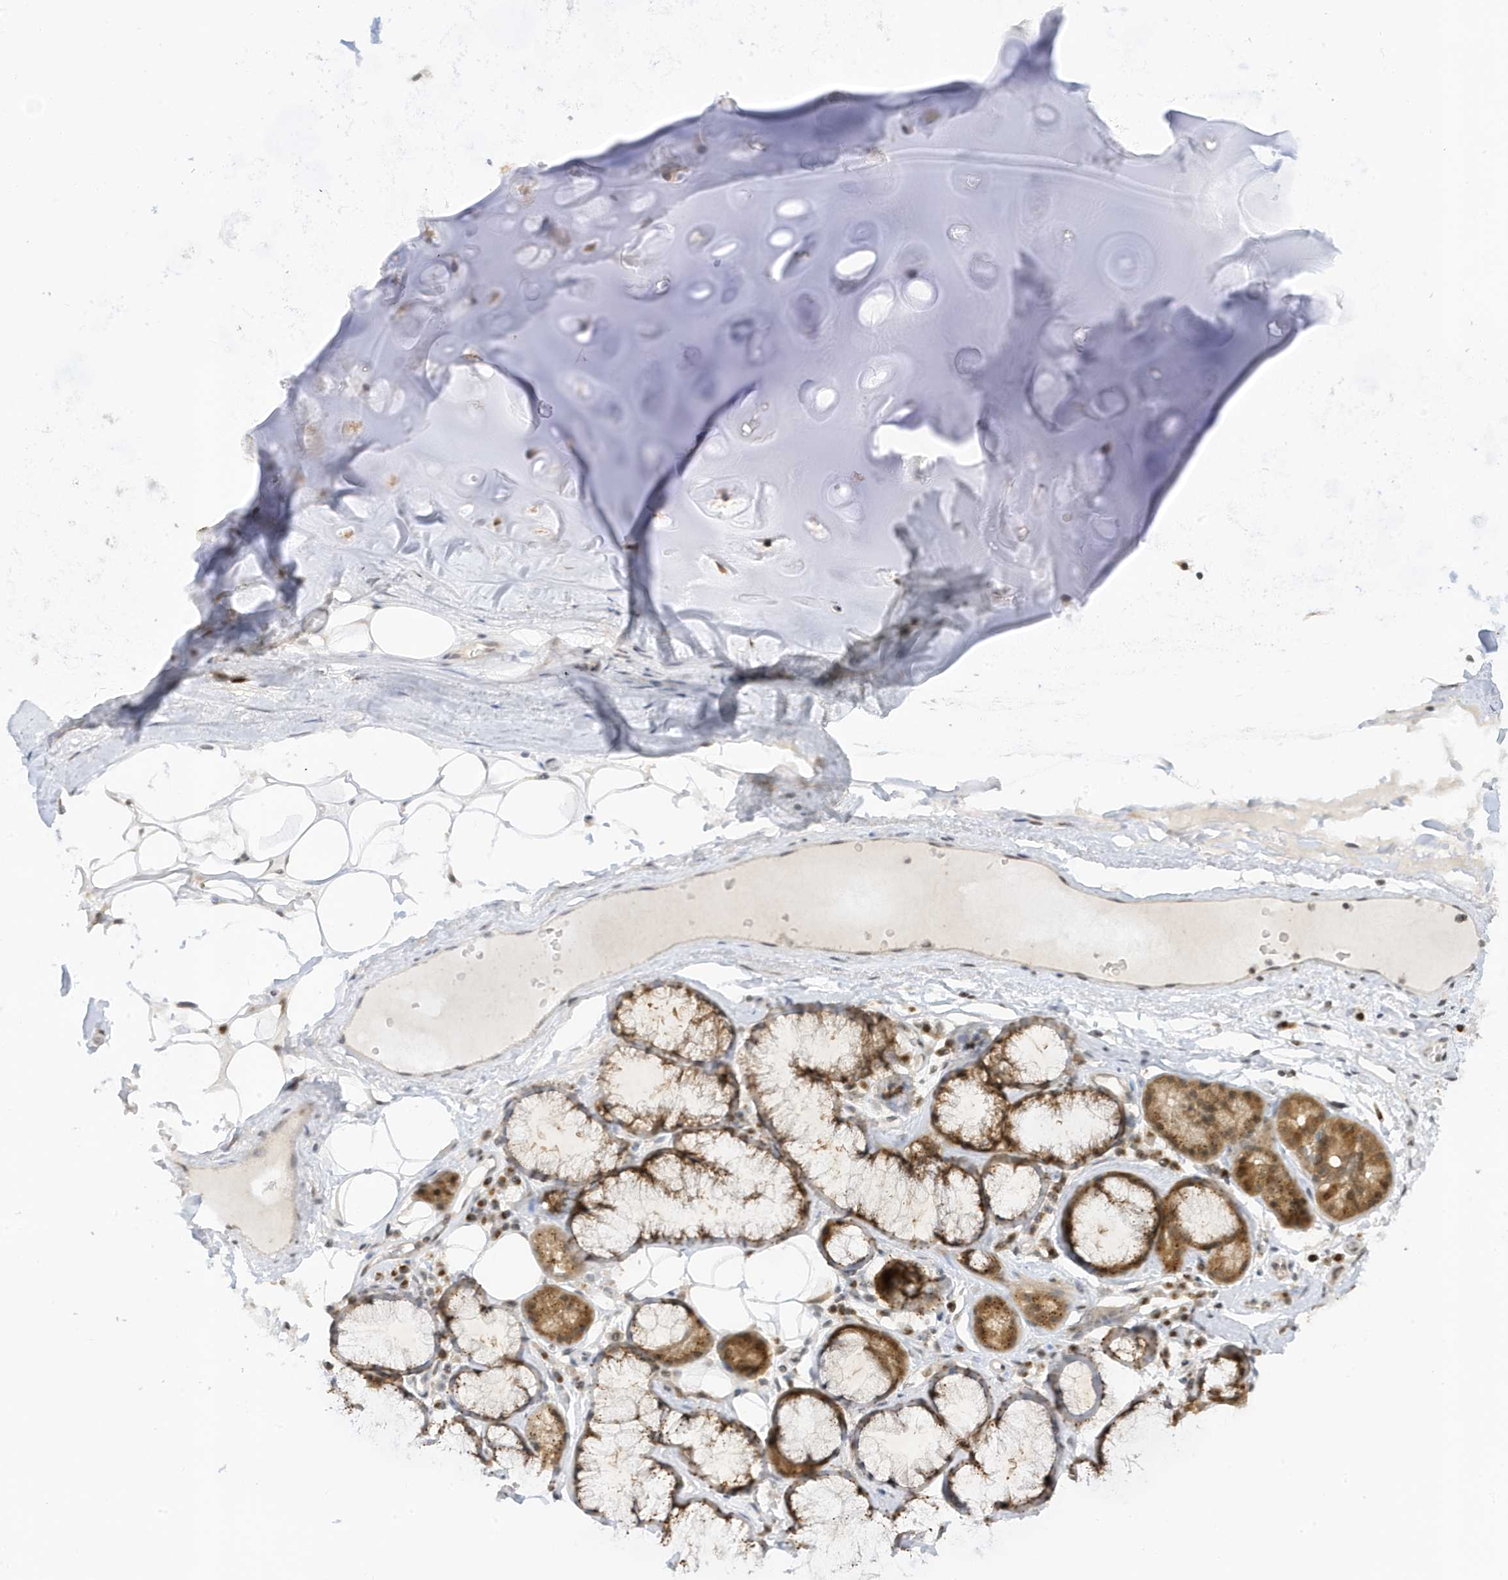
{"staining": {"intensity": "weak", "quantity": "25%-75%", "location": "nuclear"}, "tissue": "adipose tissue", "cell_type": "Adipocytes", "image_type": "normal", "snomed": [{"axis": "morphology", "description": "Normal tissue, NOS"}, {"axis": "topography", "description": "Cartilage tissue"}], "caption": "Immunohistochemistry (IHC) histopathology image of unremarkable adipose tissue: adipose tissue stained using IHC demonstrates low levels of weak protein expression localized specifically in the nuclear of adipocytes, appearing as a nuclear brown color.", "gene": "TAB3", "patient": {"sex": "female", "age": 63}}